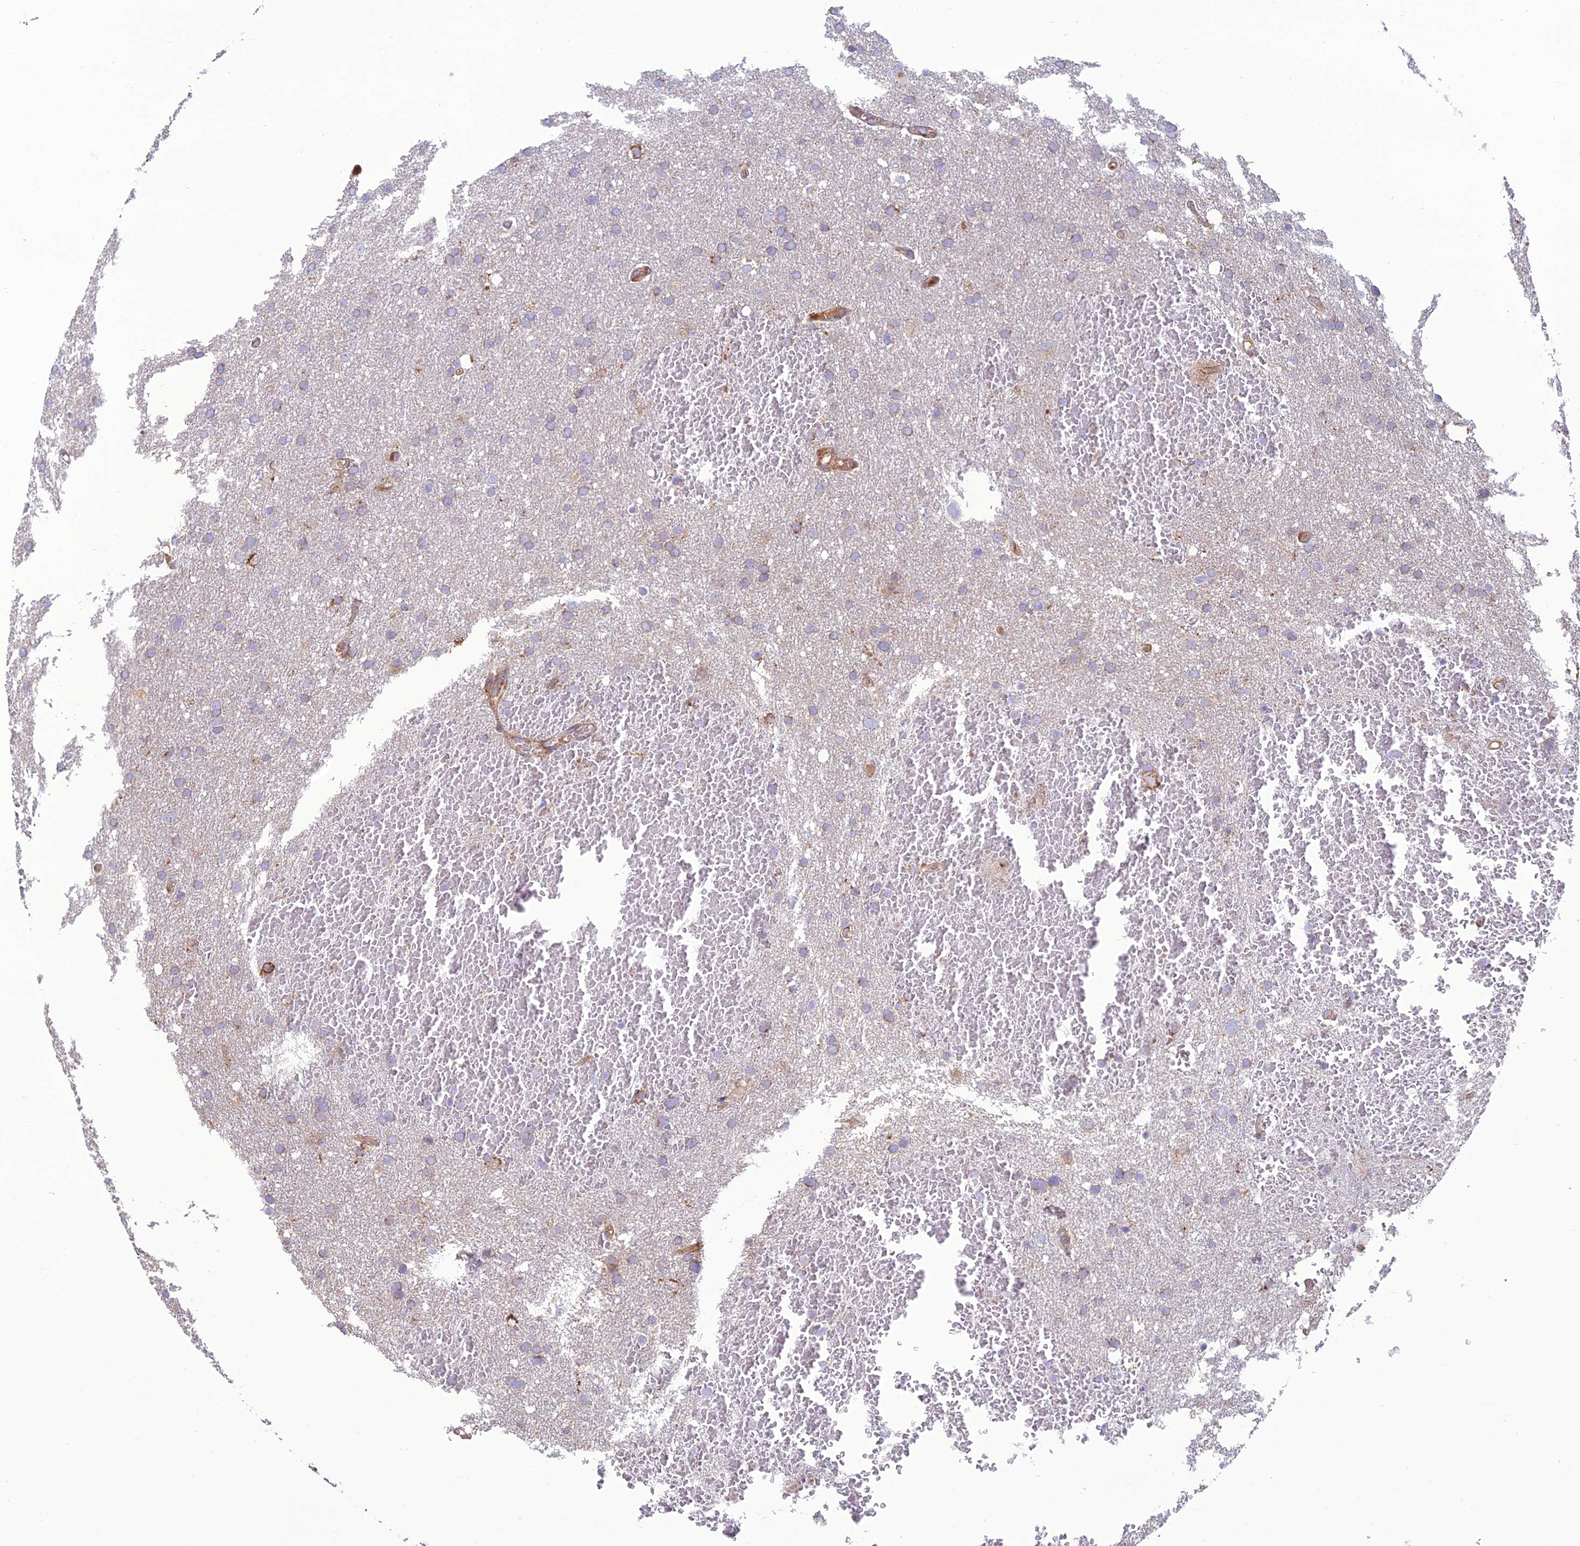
{"staining": {"intensity": "weak", "quantity": "25%-75%", "location": "cytoplasmic/membranous"}, "tissue": "glioma", "cell_type": "Tumor cells", "image_type": "cancer", "snomed": [{"axis": "morphology", "description": "Glioma, malignant, High grade"}, {"axis": "topography", "description": "Cerebral cortex"}], "caption": "The histopathology image shows staining of malignant glioma (high-grade), revealing weak cytoplasmic/membranous protein expression (brown color) within tumor cells.", "gene": "LNPEP", "patient": {"sex": "female", "age": 36}}